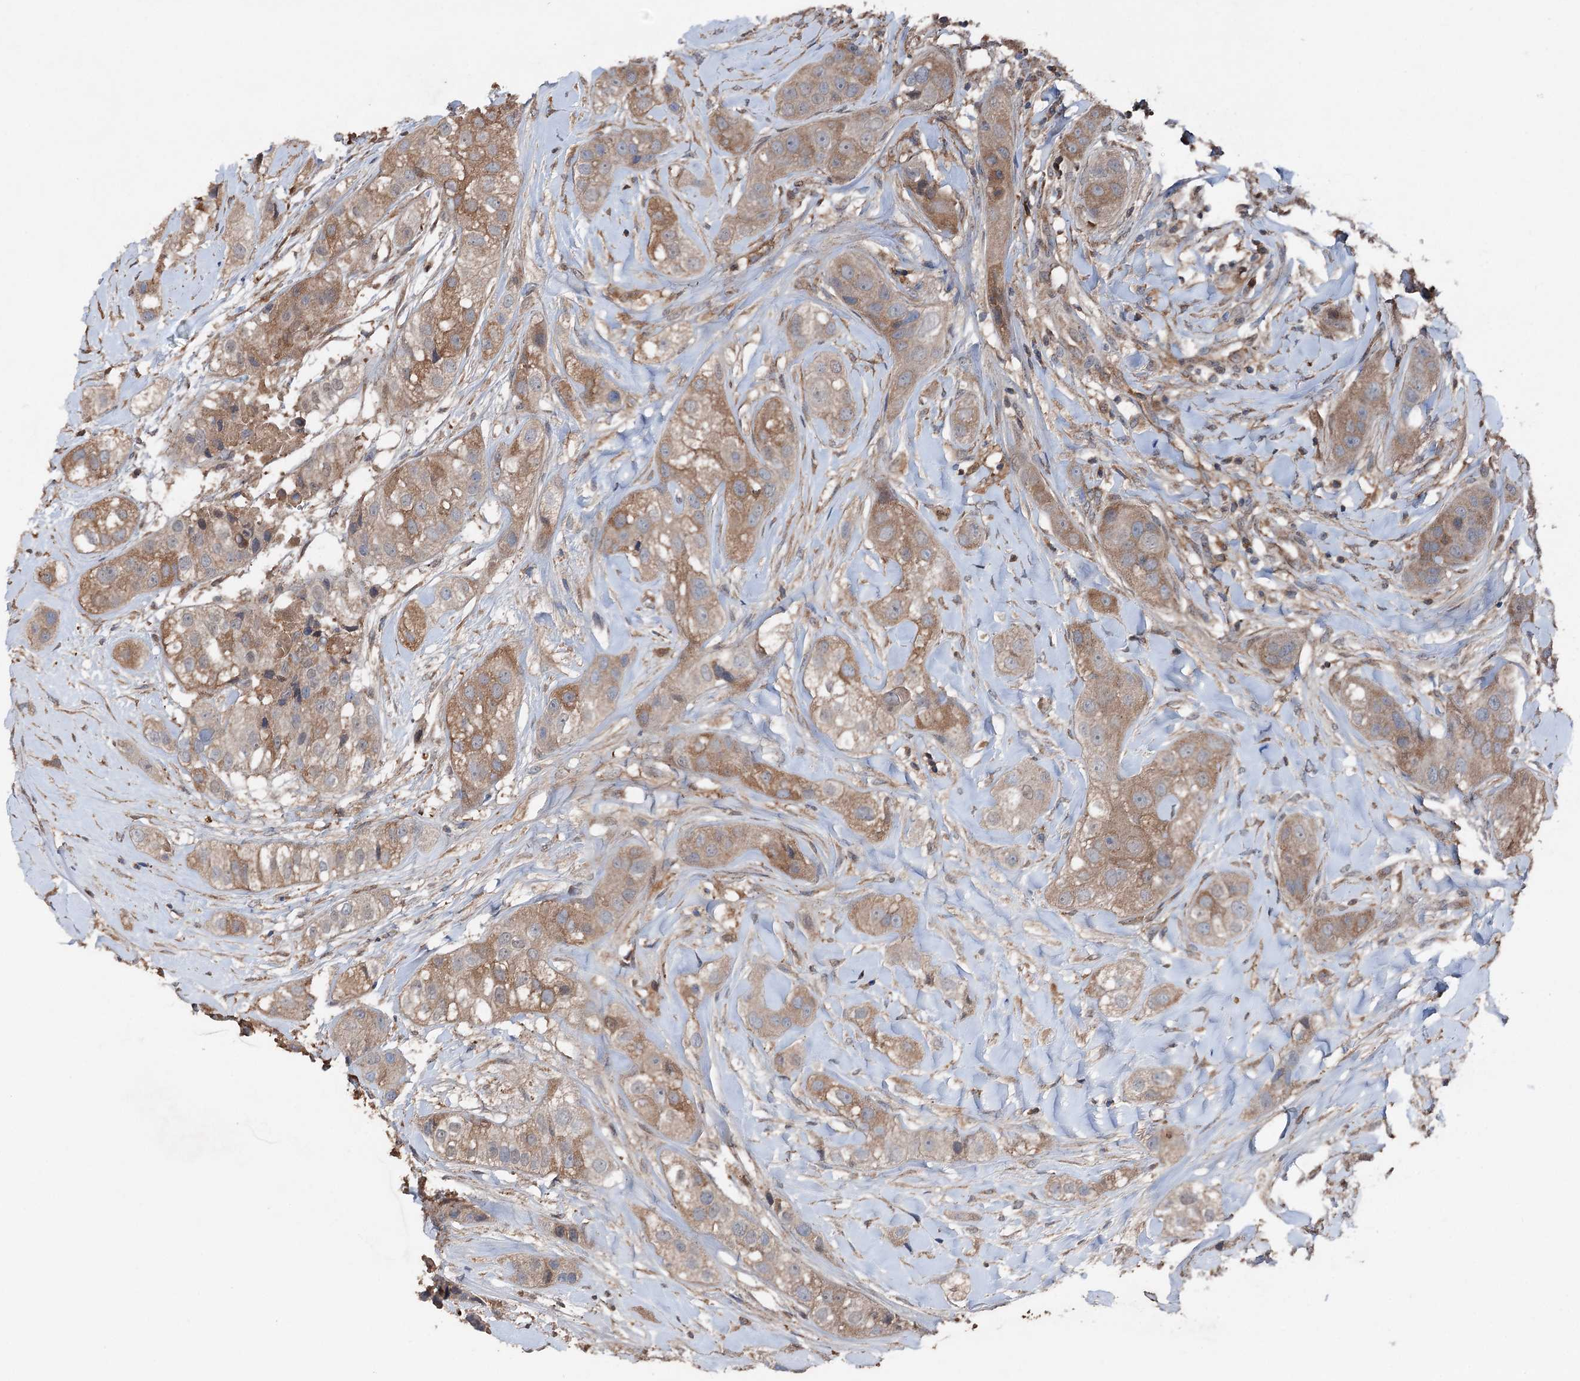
{"staining": {"intensity": "moderate", "quantity": ">75%", "location": "cytoplasmic/membranous"}, "tissue": "head and neck cancer", "cell_type": "Tumor cells", "image_type": "cancer", "snomed": [{"axis": "morphology", "description": "Normal tissue, NOS"}, {"axis": "morphology", "description": "Squamous cell carcinoma, NOS"}, {"axis": "topography", "description": "Skeletal muscle"}, {"axis": "topography", "description": "Head-Neck"}], "caption": "Moderate cytoplasmic/membranous protein expression is seen in approximately >75% of tumor cells in squamous cell carcinoma (head and neck).", "gene": "ARL13A", "patient": {"sex": "male", "age": 51}}